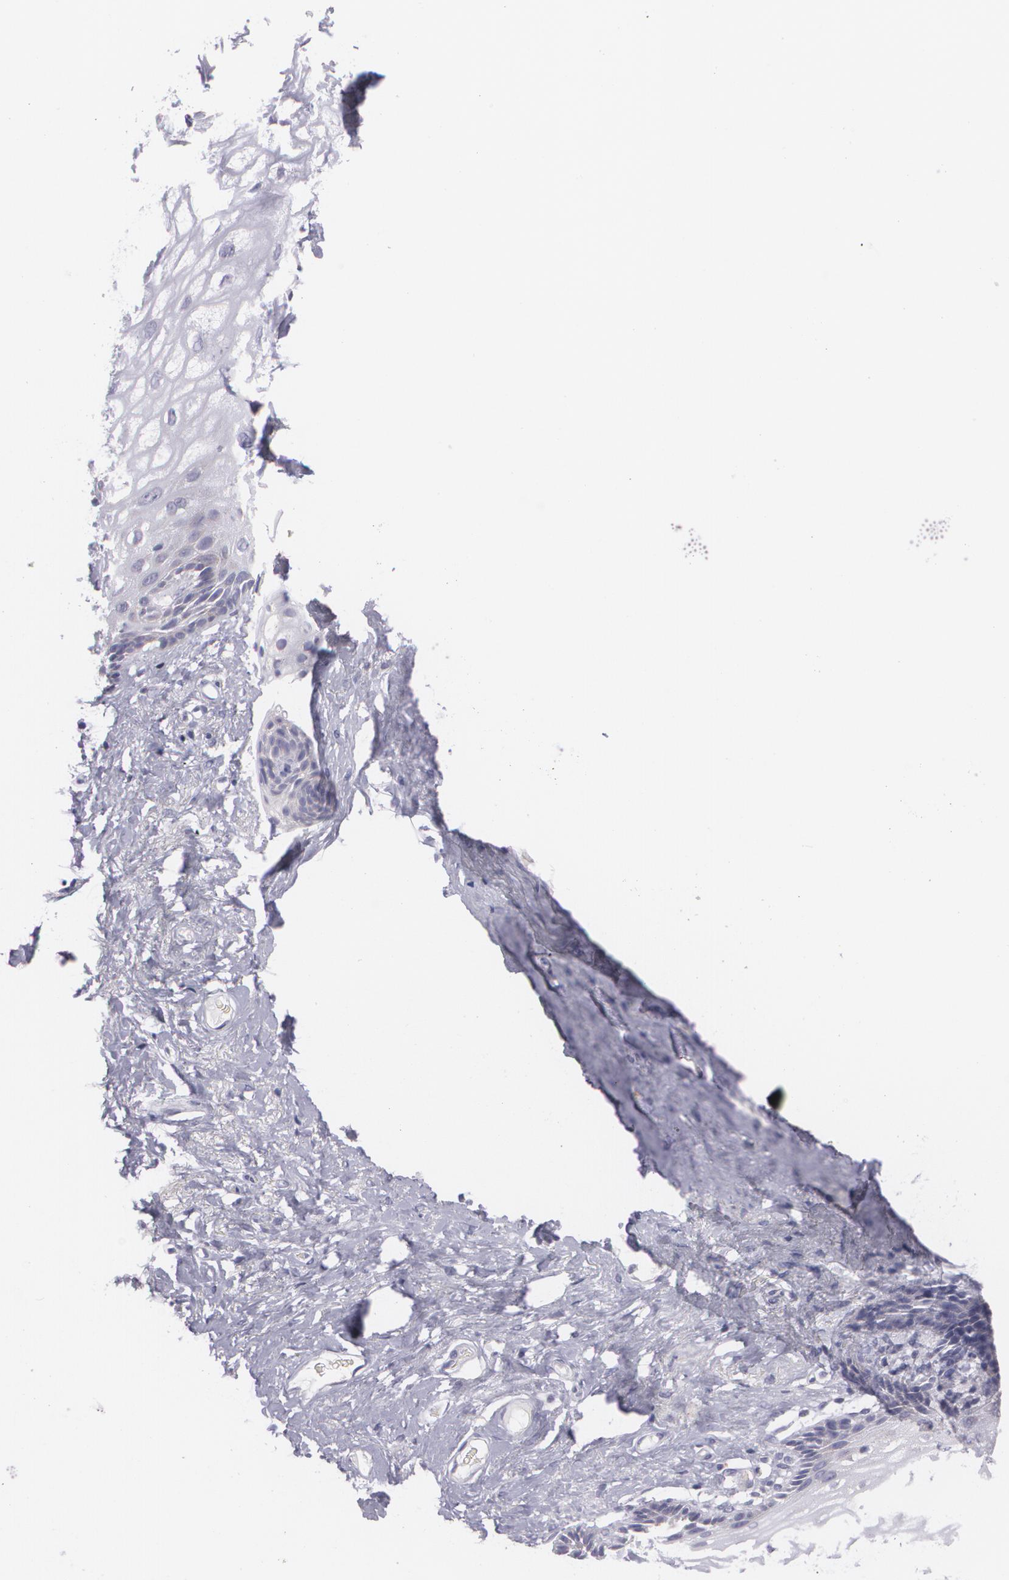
{"staining": {"intensity": "negative", "quantity": "none", "location": "none"}, "tissue": "vagina", "cell_type": "Squamous epithelial cells", "image_type": "normal", "snomed": [{"axis": "morphology", "description": "Normal tissue, NOS"}, {"axis": "topography", "description": "Vagina"}], "caption": "An immunohistochemistry histopathology image of unremarkable vagina is shown. There is no staining in squamous epithelial cells of vagina.", "gene": "CILK1", "patient": {"sex": "female", "age": 61}}